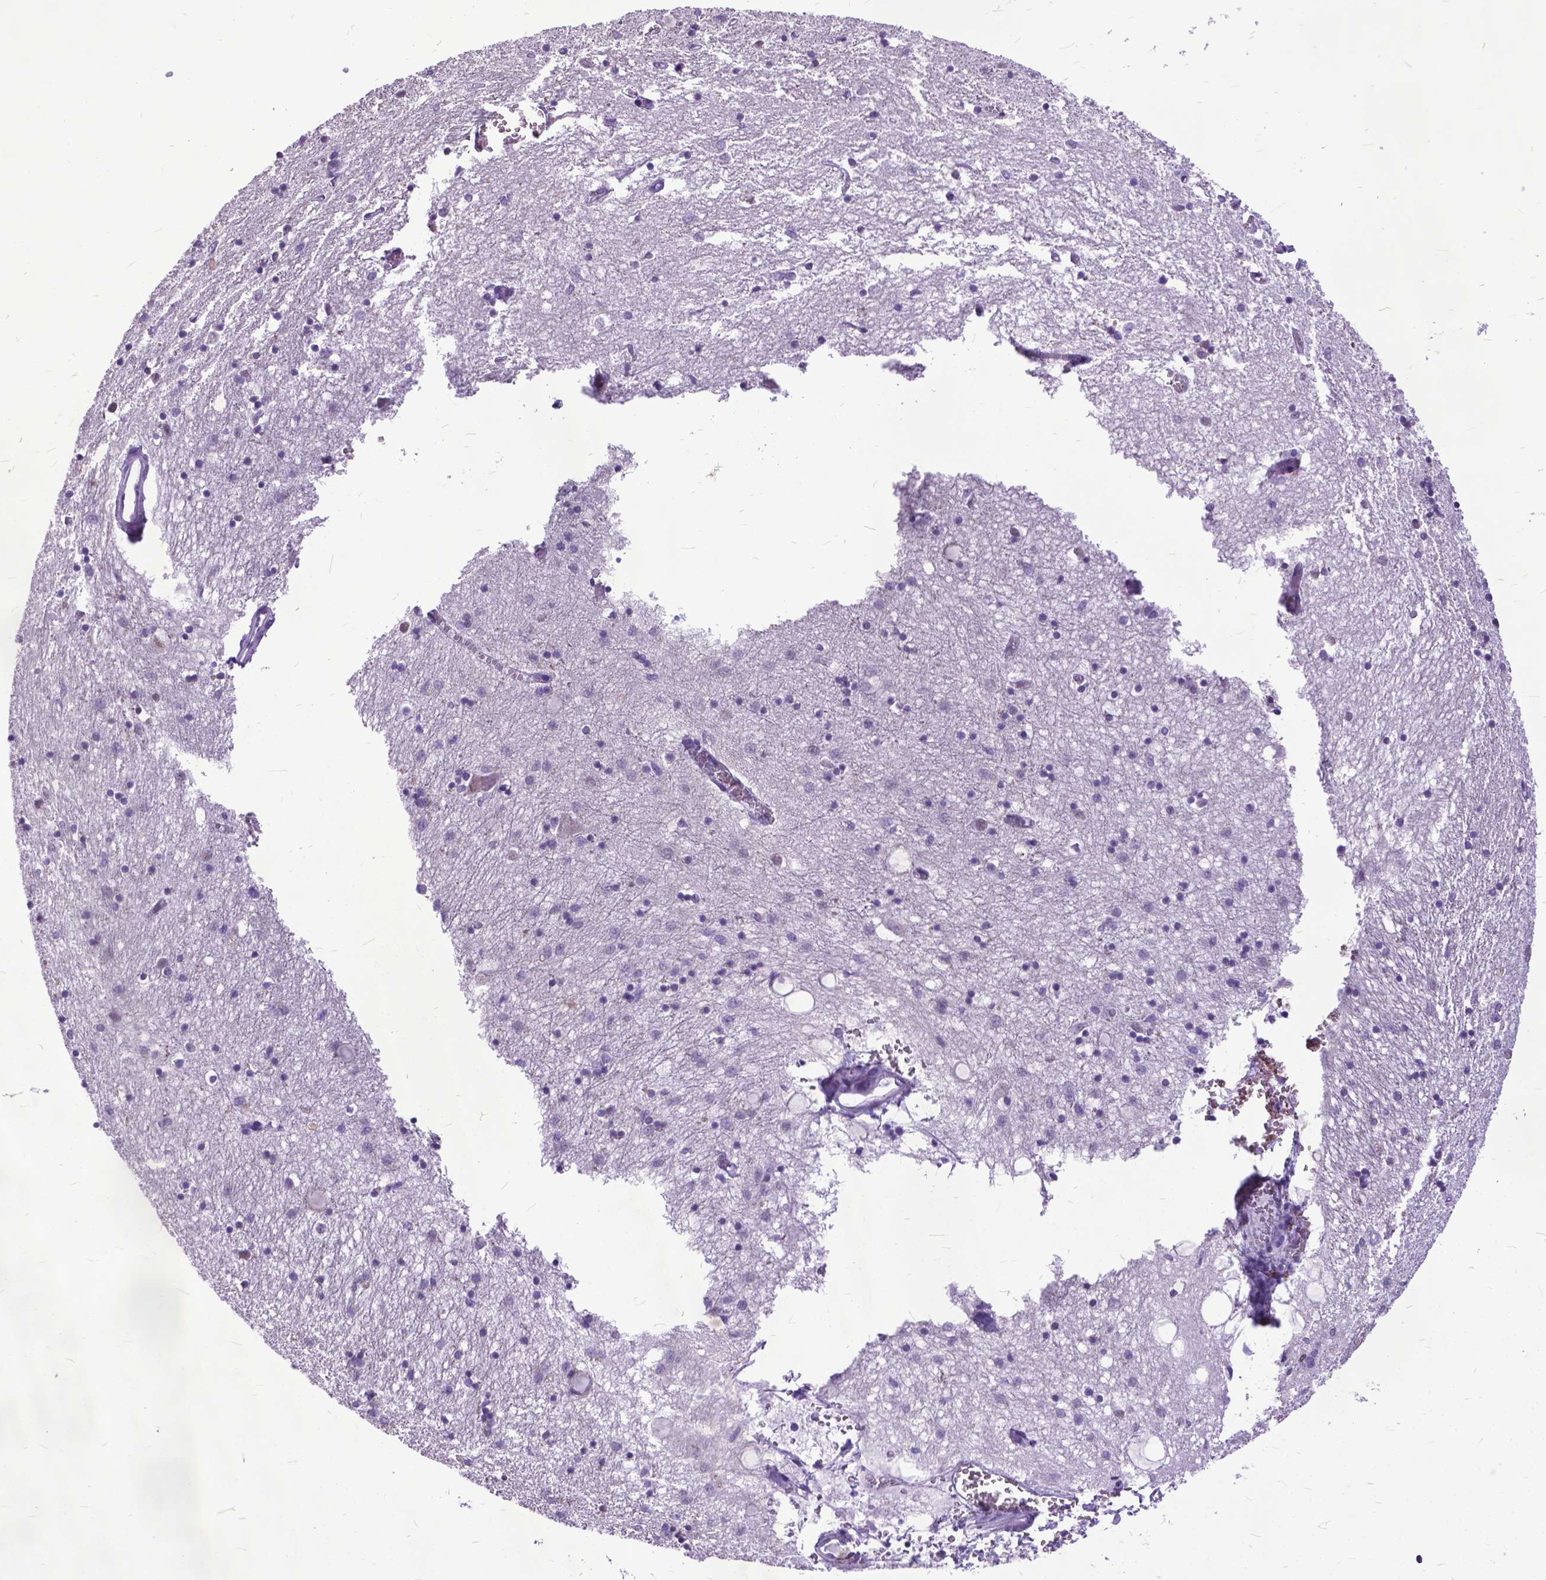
{"staining": {"intensity": "moderate", "quantity": "25%-75%", "location": "nuclear"}, "tissue": "hippocampus", "cell_type": "Glial cells", "image_type": "normal", "snomed": [{"axis": "morphology", "description": "Normal tissue, NOS"}, {"axis": "topography", "description": "Lateral ventricle wall"}, {"axis": "topography", "description": "Hippocampus"}], "caption": "Benign hippocampus demonstrates moderate nuclear staining in about 25%-75% of glial cells, visualized by immunohistochemistry.", "gene": "MARCHF10", "patient": {"sex": "female", "age": 63}}